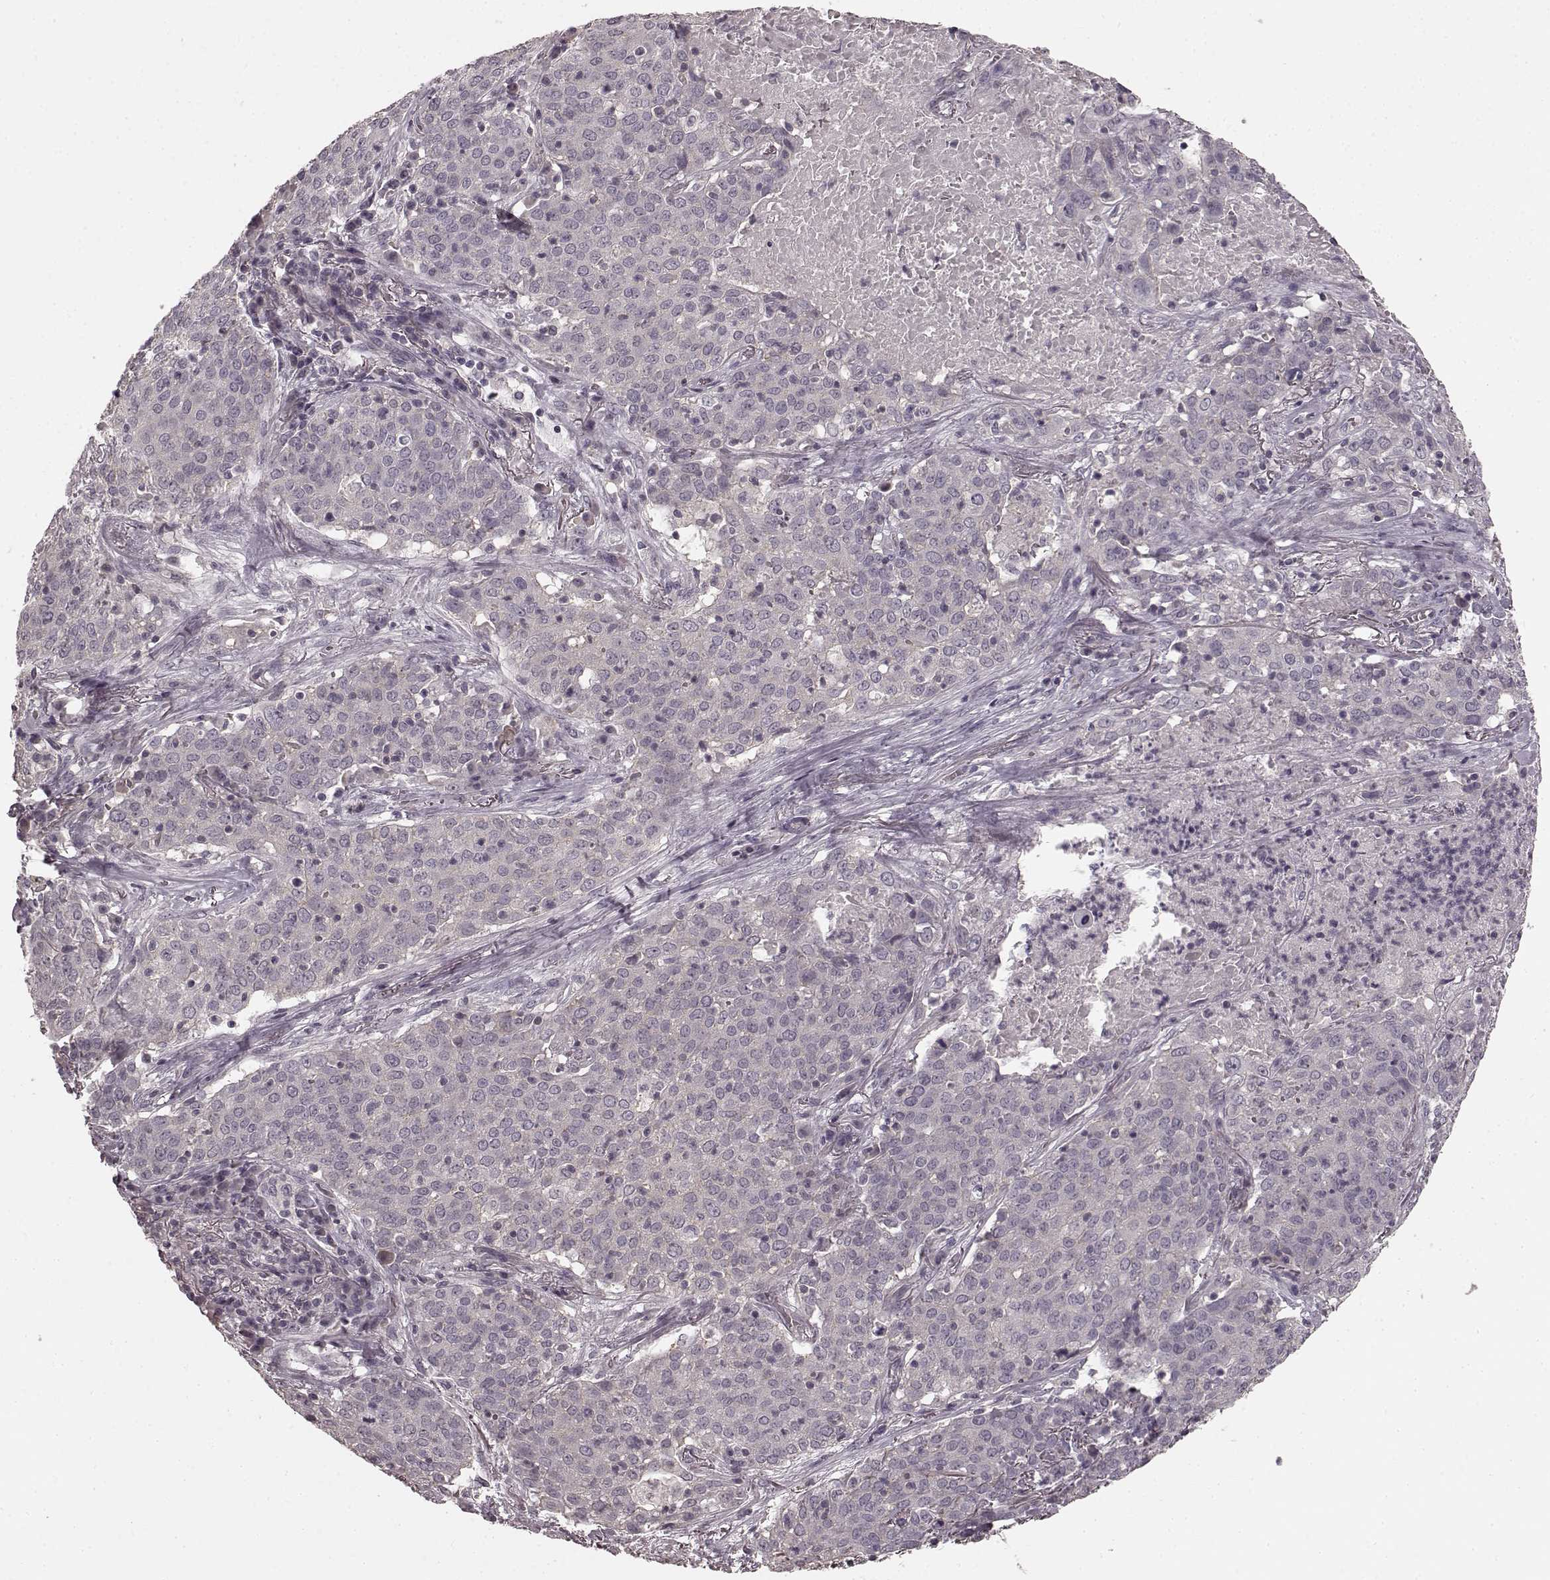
{"staining": {"intensity": "negative", "quantity": "none", "location": "none"}, "tissue": "lung cancer", "cell_type": "Tumor cells", "image_type": "cancer", "snomed": [{"axis": "morphology", "description": "Squamous cell carcinoma, NOS"}, {"axis": "topography", "description": "Lung"}], "caption": "Immunohistochemical staining of lung squamous cell carcinoma reveals no significant staining in tumor cells.", "gene": "PRKCE", "patient": {"sex": "male", "age": 82}}